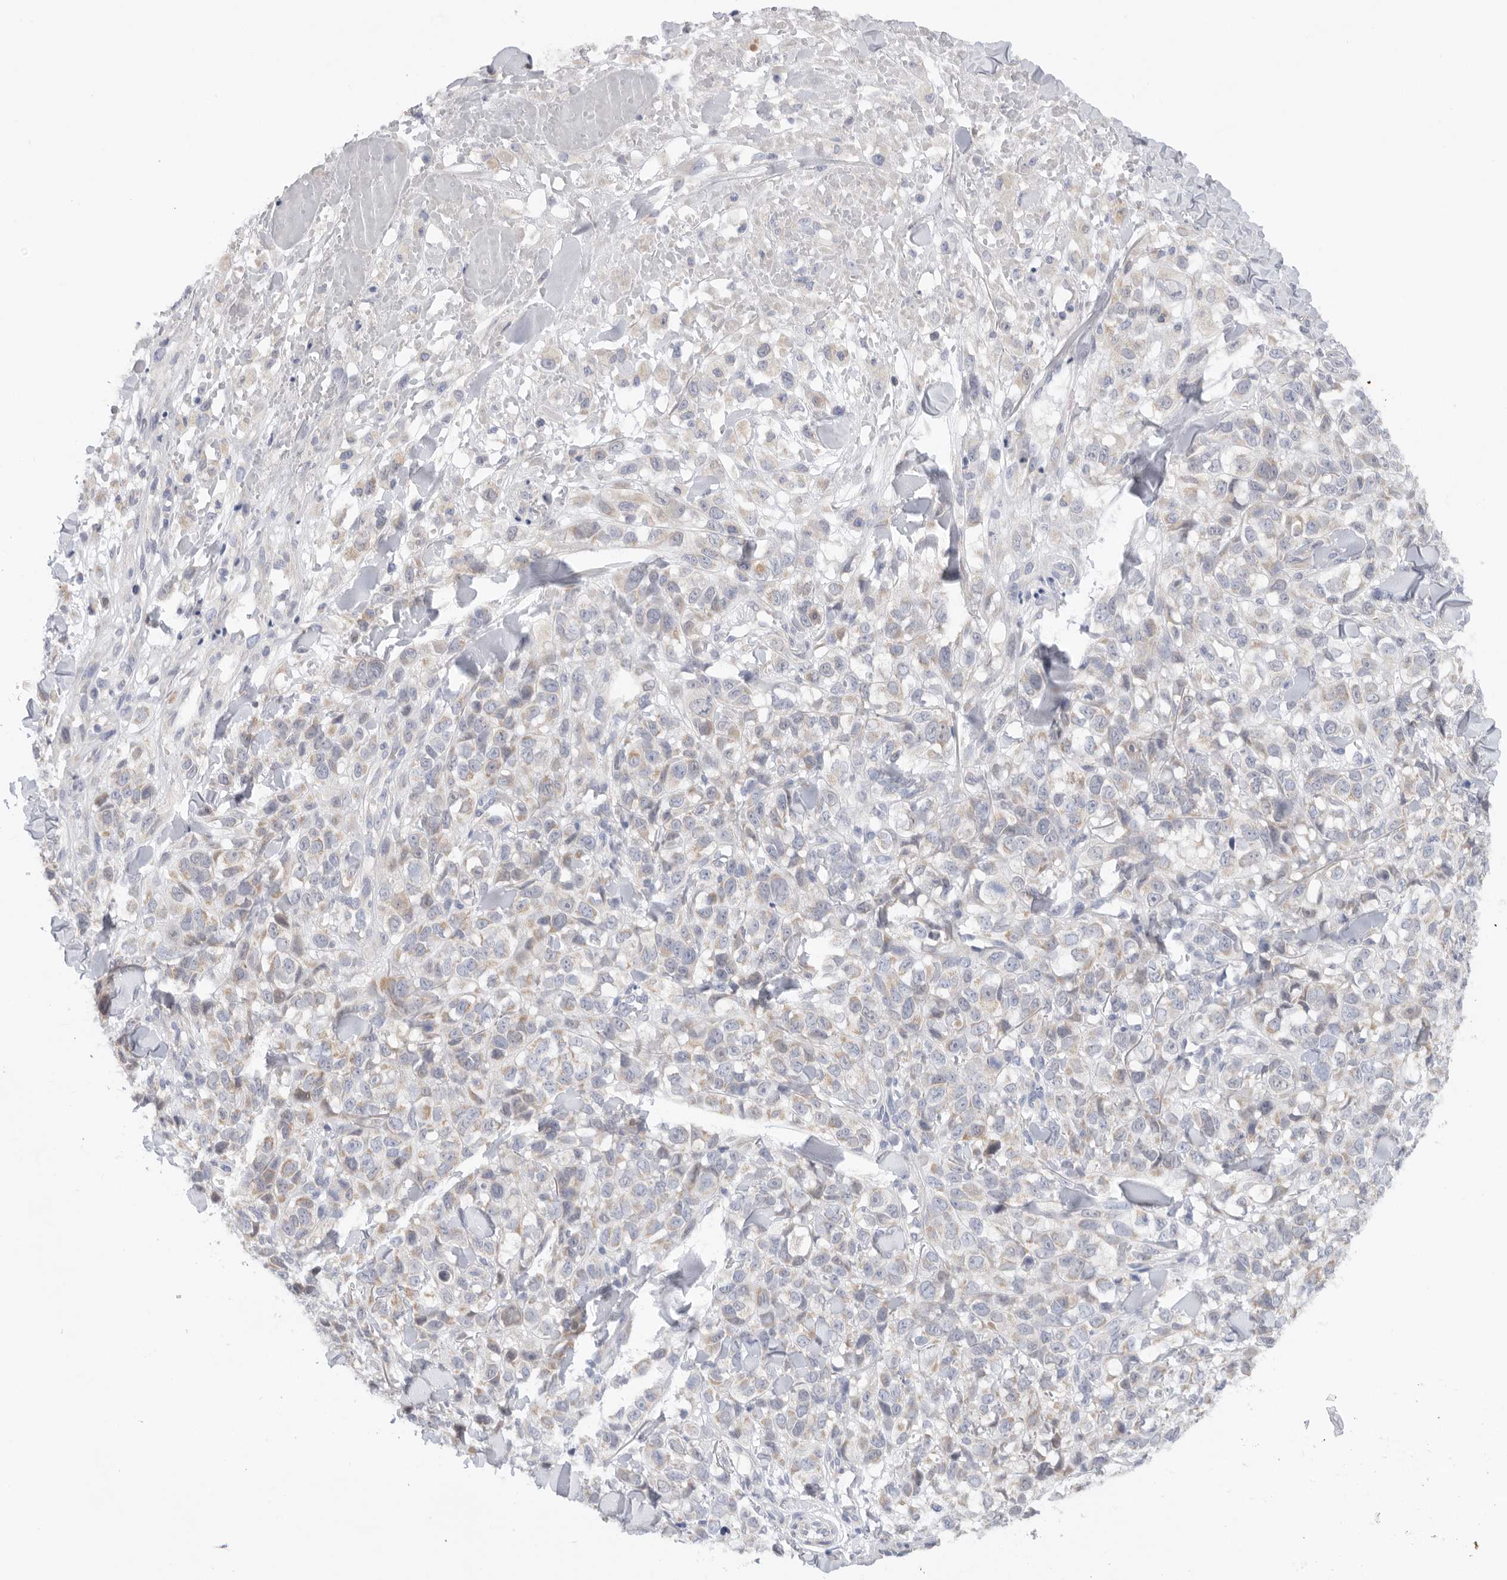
{"staining": {"intensity": "negative", "quantity": "none", "location": "none"}, "tissue": "melanoma", "cell_type": "Tumor cells", "image_type": "cancer", "snomed": [{"axis": "morphology", "description": "Malignant melanoma, Metastatic site"}, {"axis": "topography", "description": "Skin"}], "caption": "High power microscopy photomicrograph of an immunohistochemistry (IHC) photomicrograph of melanoma, revealing no significant positivity in tumor cells.", "gene": "MTFR1L", "patient": {"sex": "female", "age": 72}}